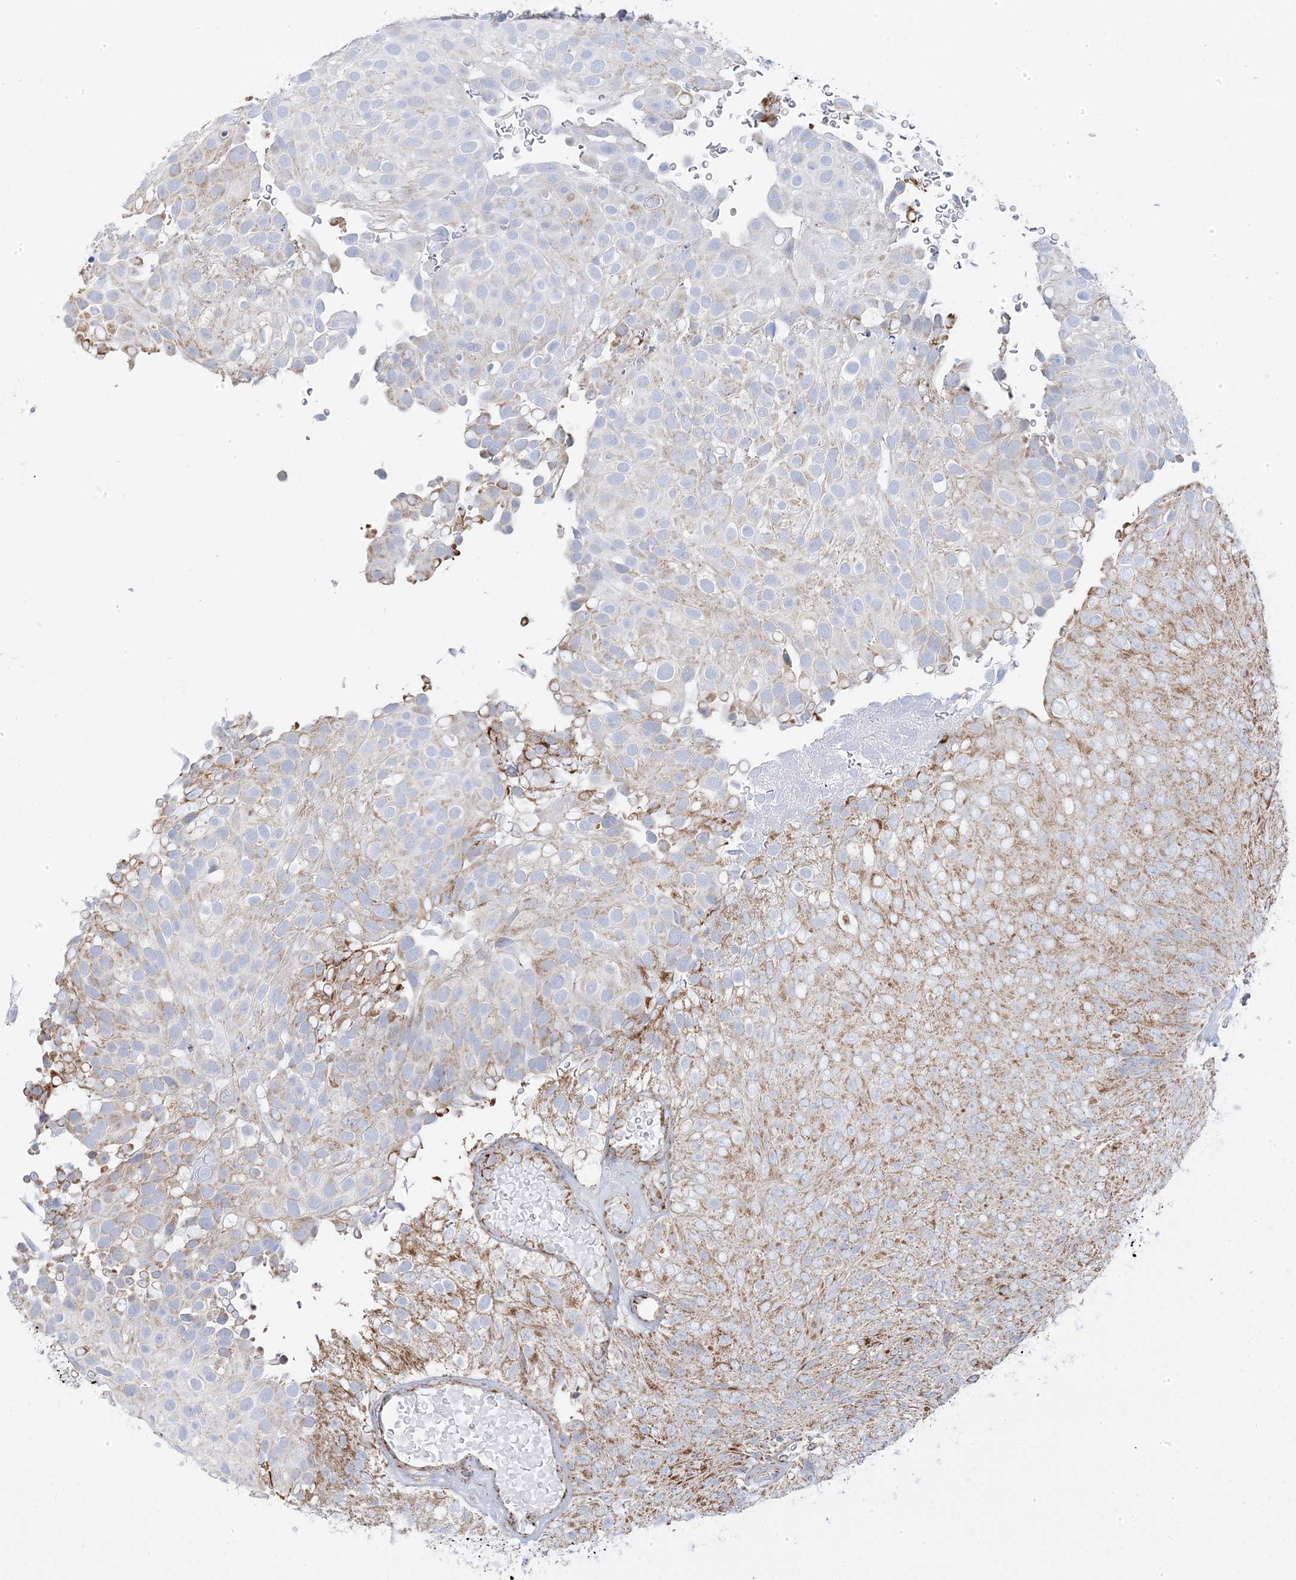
{"staining": {"intensity": "moderate", "quantity": "<25%", "location": "cytoplasmic/membranous"}, "tissue": "urothelial cancer", "cell_type": "Tumor cells", "image_type": "cancer", "snomed": [{"axis": "morphology", "description": "Urothelial carcinoma, Low grade"}, {"axis": "topography", "description": "Urinary bladder"}], "caption": "This image demonstrates IHC staining of low-grade urothelial carcinoma, with low moderate cytoplasmic/membranous expression in approximately <25% of tumor cells.", "gene": "PCCB", "patient": {"sex": "male", "age": 78}}